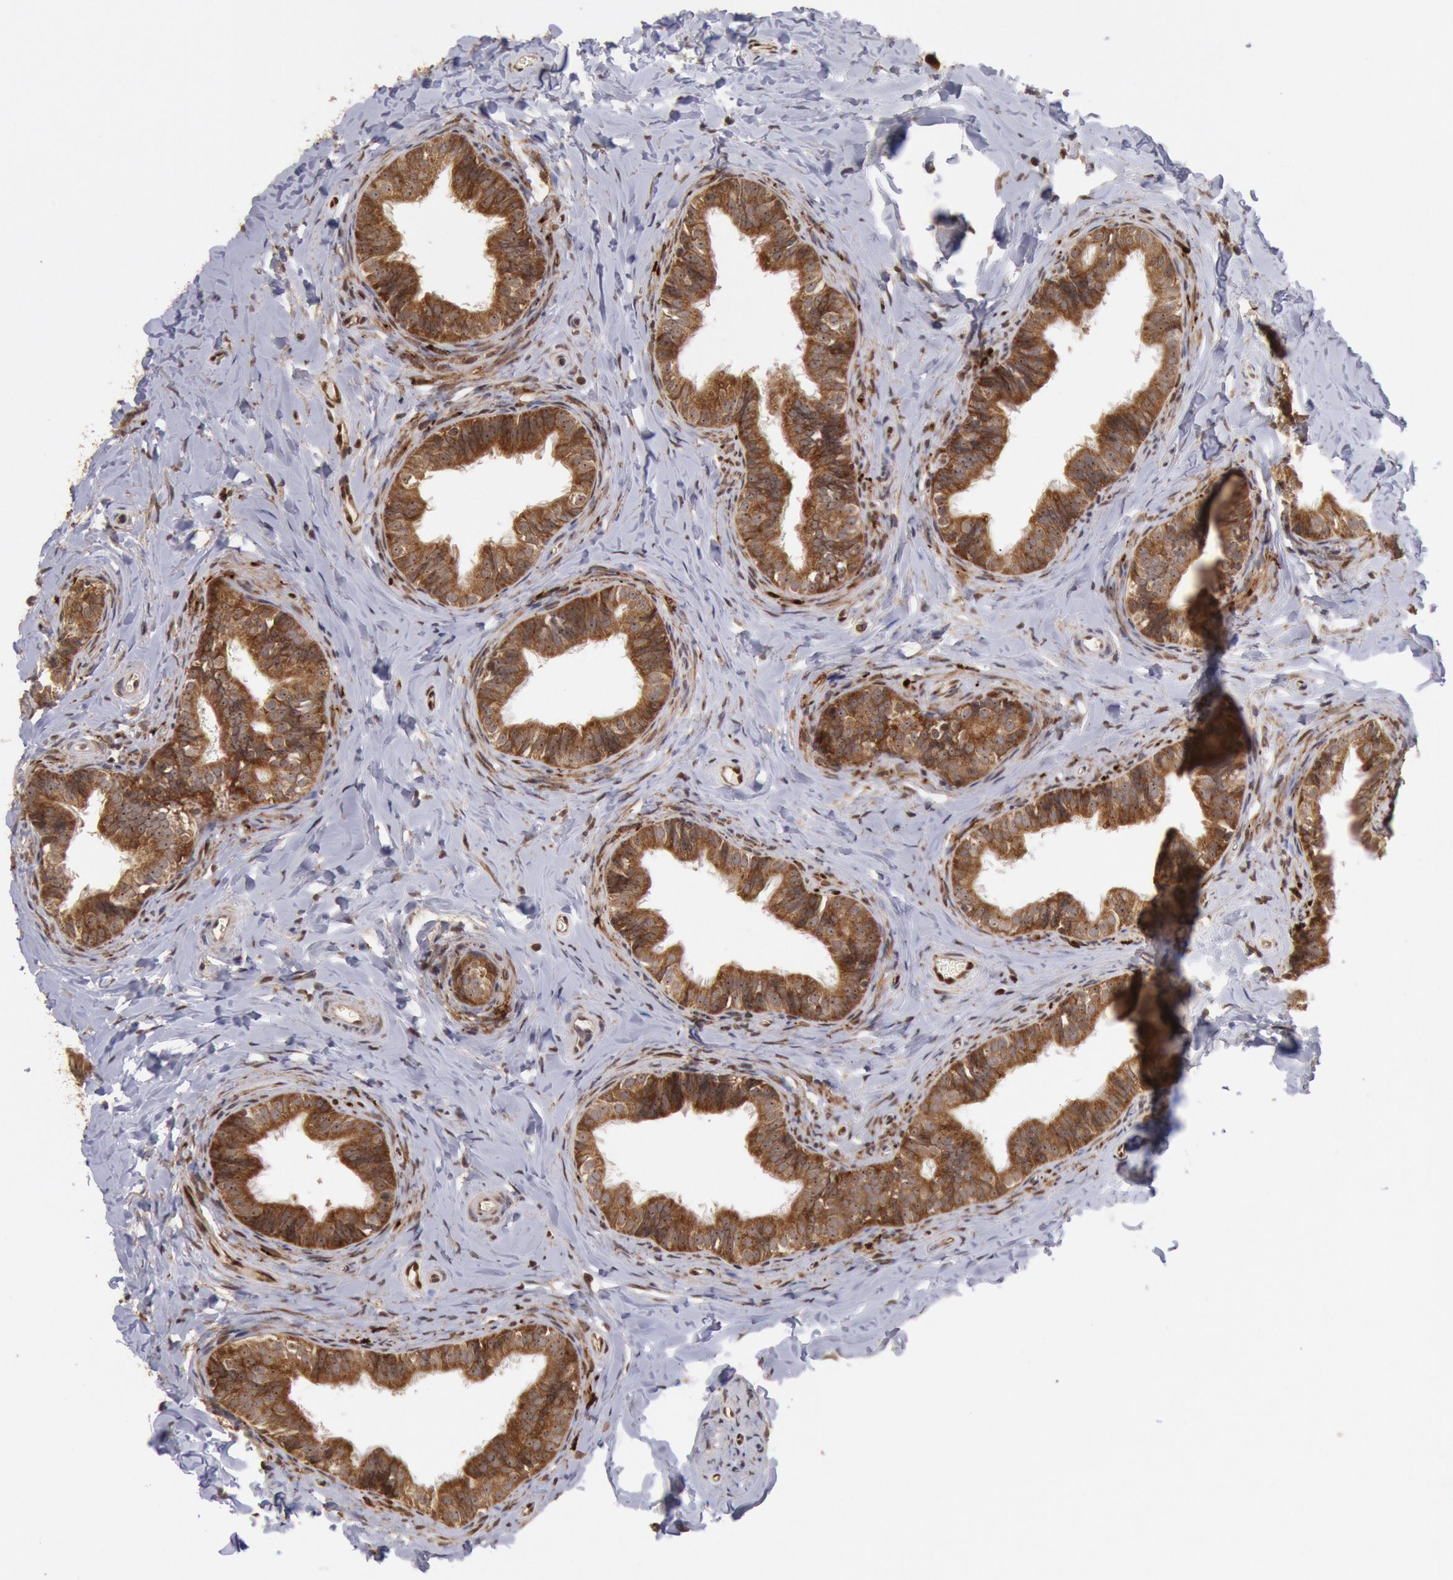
{"staining": {"intensity": "strong", "quantity": ">75%", "location": "cytoplasmic/membranous"}, "tissue": "epididymis", "cell_type": "Glandular cells", "image_type": "normal", "snomed": [{"axis": "morphology", "description": "Normal tissue, NOS"}, {"axis": "topography", "description": "Epididymis"}], "caption": "This micrograph displays IHC staining of normal epididymis, with high strong cytoplasmic/membranous expression in approximately >75% of glandular cells.", "gene": "STX17", "patient": {"sex": "male", "age": 26}}